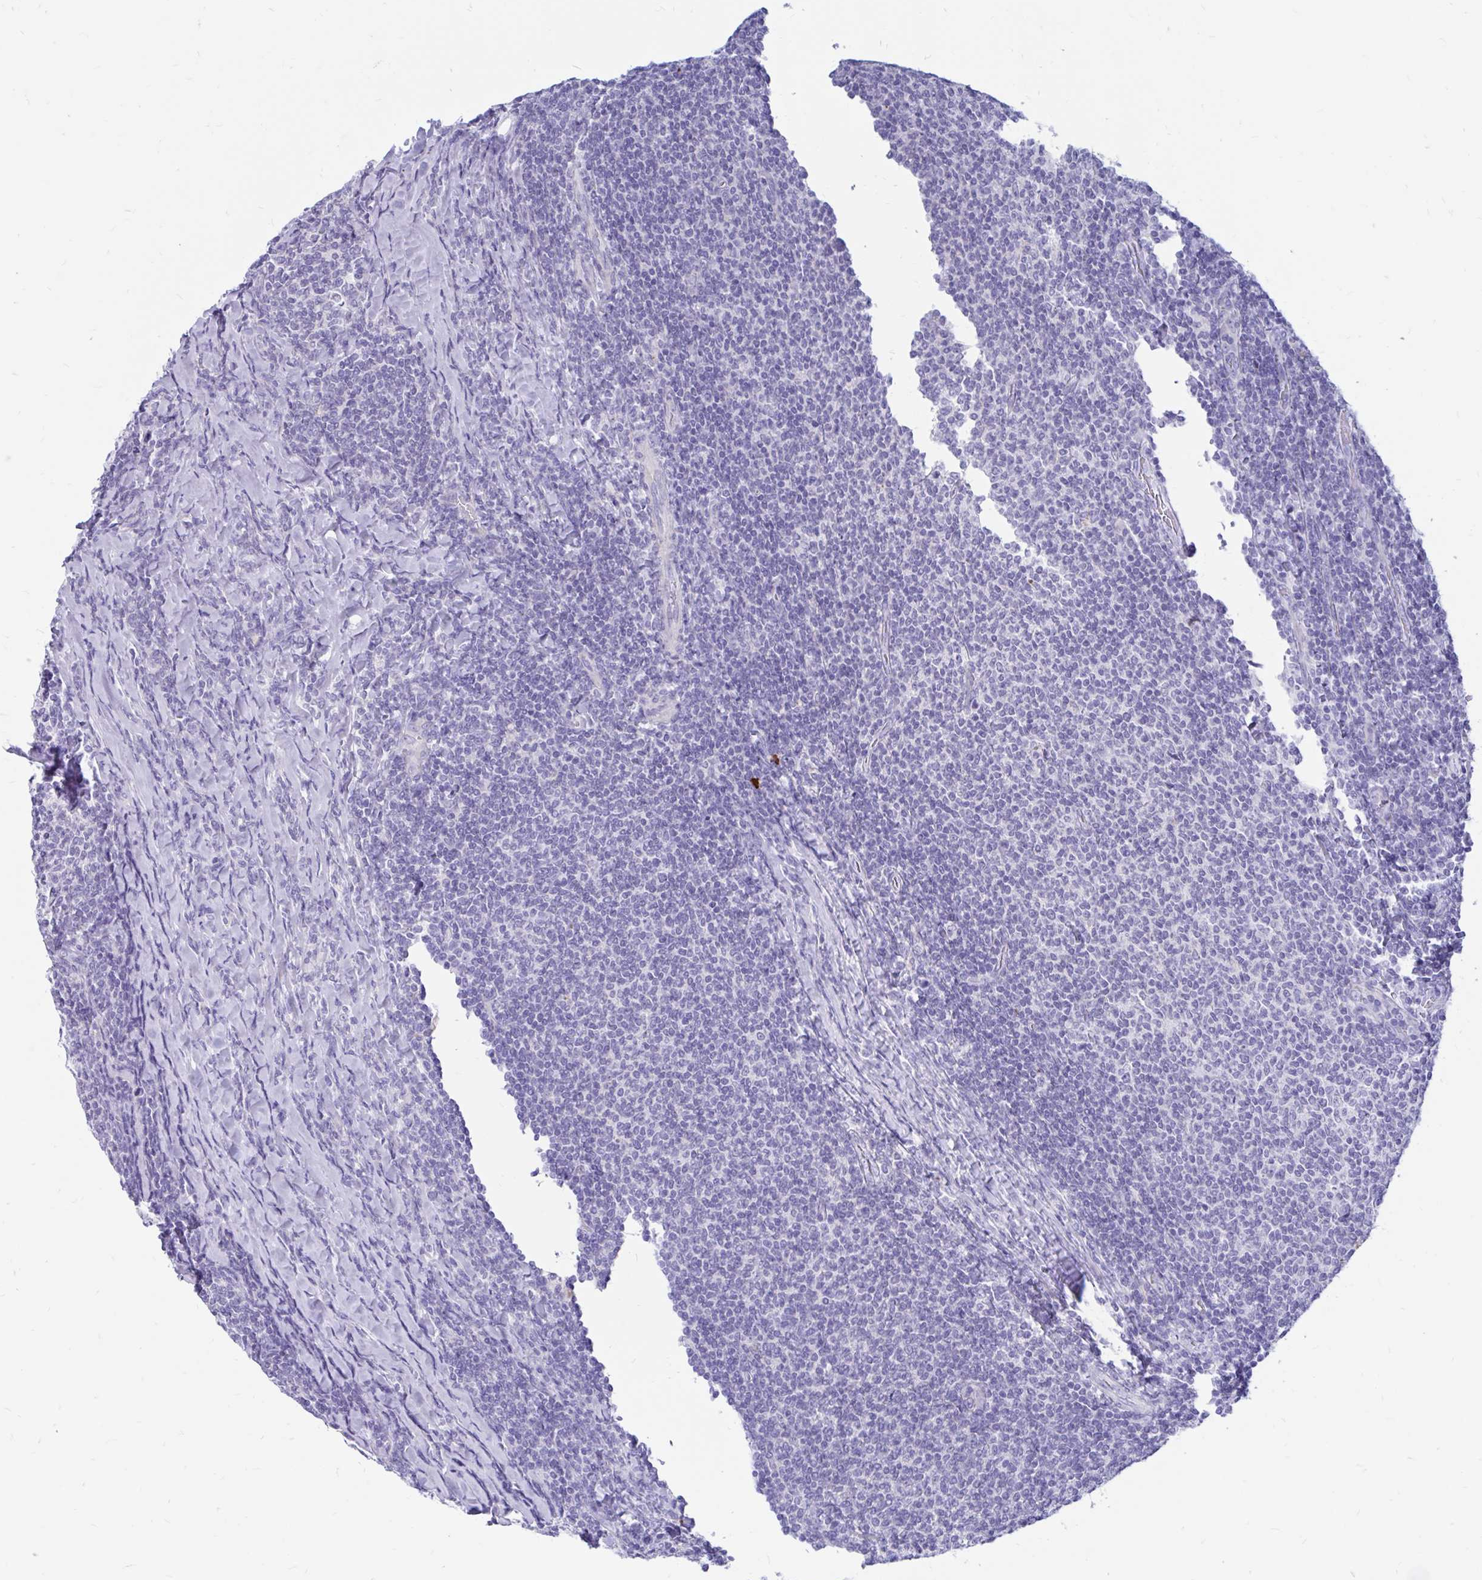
{"staining": {"intensity": "negative", "quantity": "none", "location": "none"}, "tissue": "lymphoma", "cell_type": "Tumor cells", "image_type": "cancer", "snomed": [{"axis": "morphology", "description": "Malignant lymphoma, non-Hodgkin's type, Low grade"}, {"axis": "topography", "description": "Lymph node"}], "caption": "High power microscopy image of an immunohistochemistry image of malignant lymphoma, non-Hodgkin's type (low-grade), revealing no significant expression in tumor cells.", "gene": "IGSF5", "patient": {"sex": "male", "age": 52}}